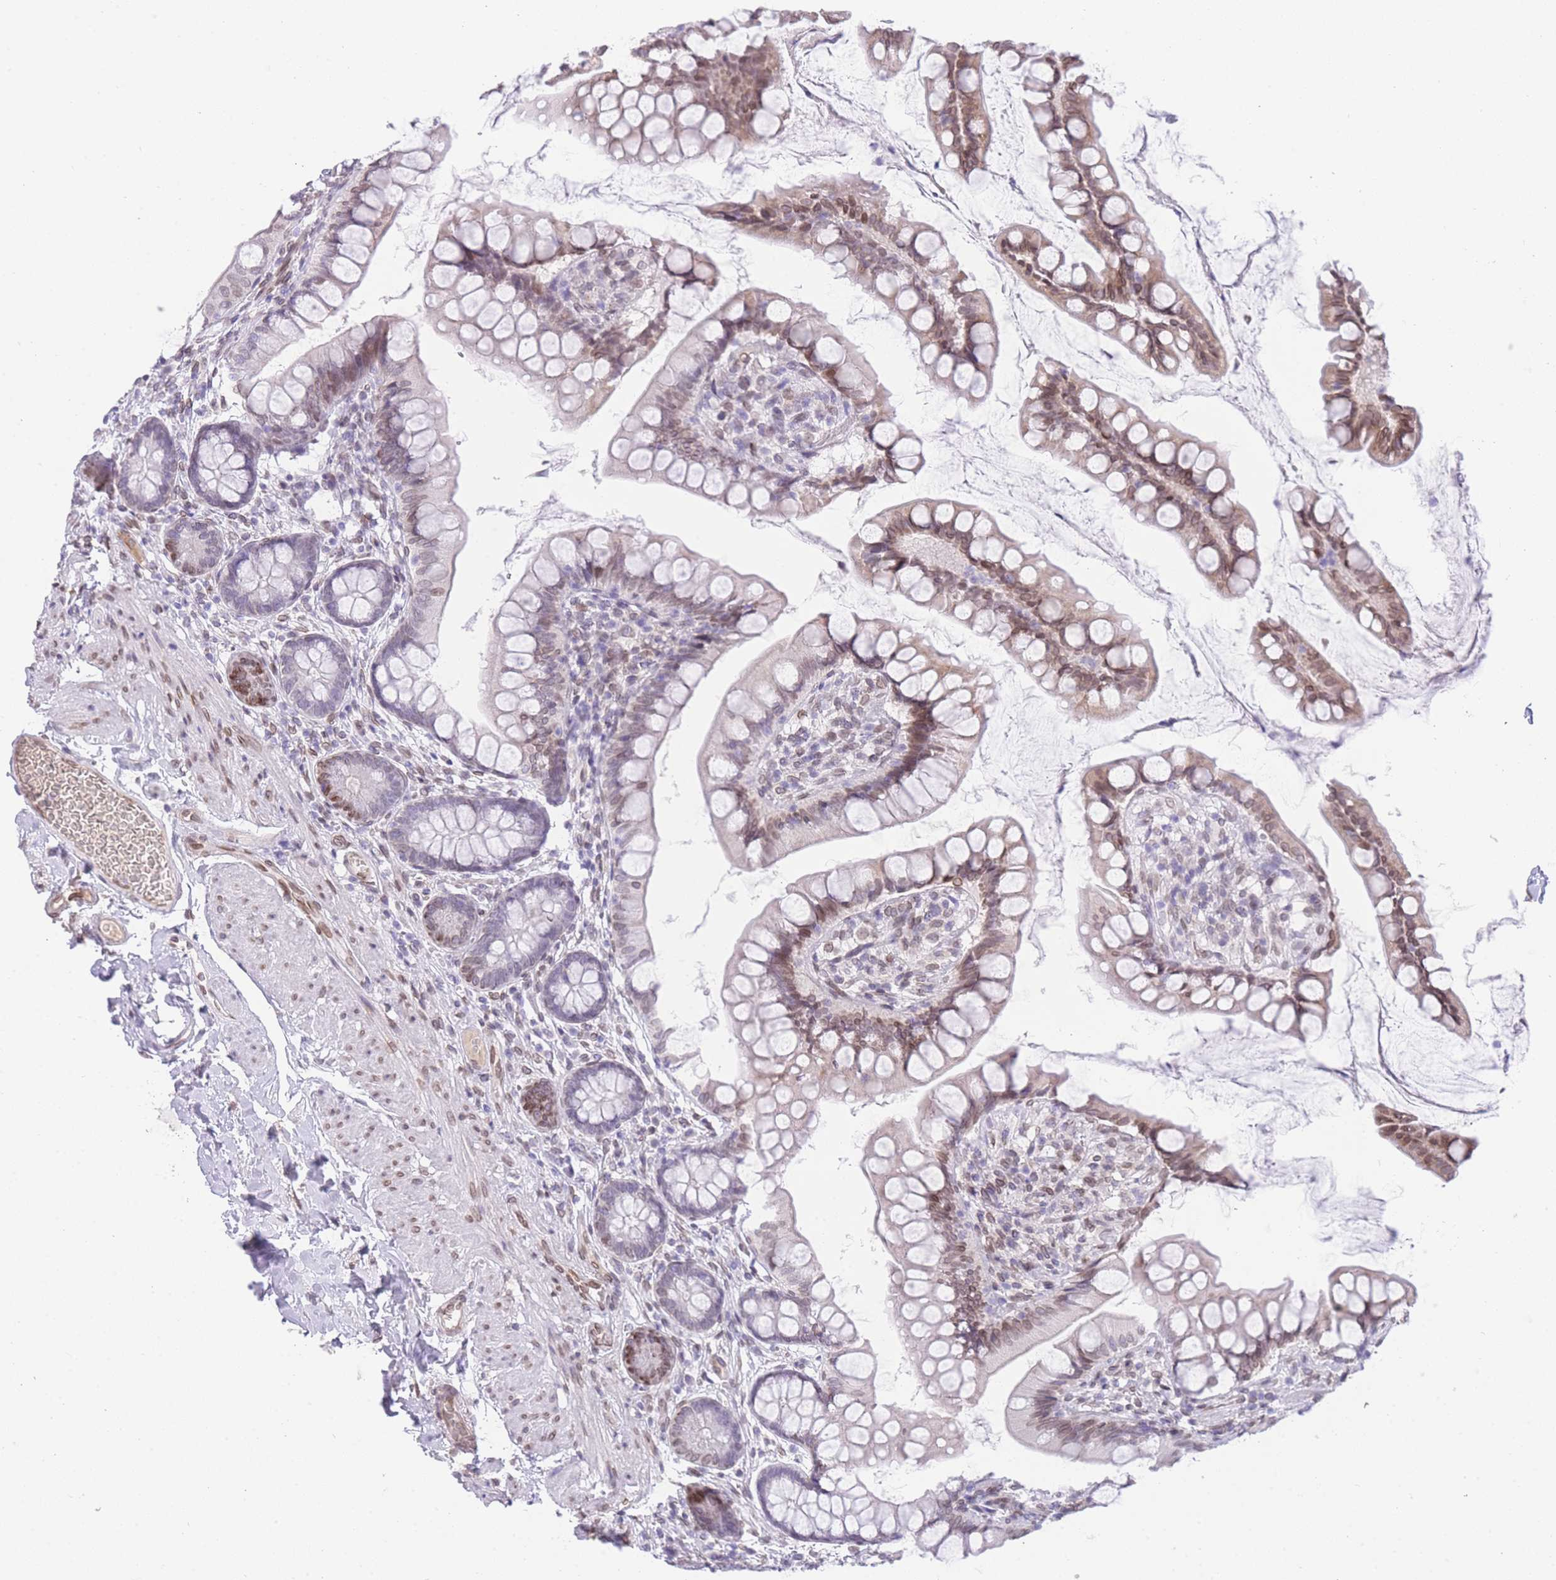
{"staining": {"intensity": "moderate", "quantity": "25%-75%", "location": "nuclear"}, "tissue": "small intestine", "cell_type": "Glandular cells", "image_type": "normal", "snomed": [{"axis": "morphology", "description": "Normal tissue, NOS"}, {"axis": "topography", "description": "Small intestine"}], "caption": "Small intestine stained with immunohistochemistry demonstrates moderate nuclear staining in about 25%-75% of glandular cells.", "gene": "OR10AD1", "patient": {"sex": "male", "age": 70}}